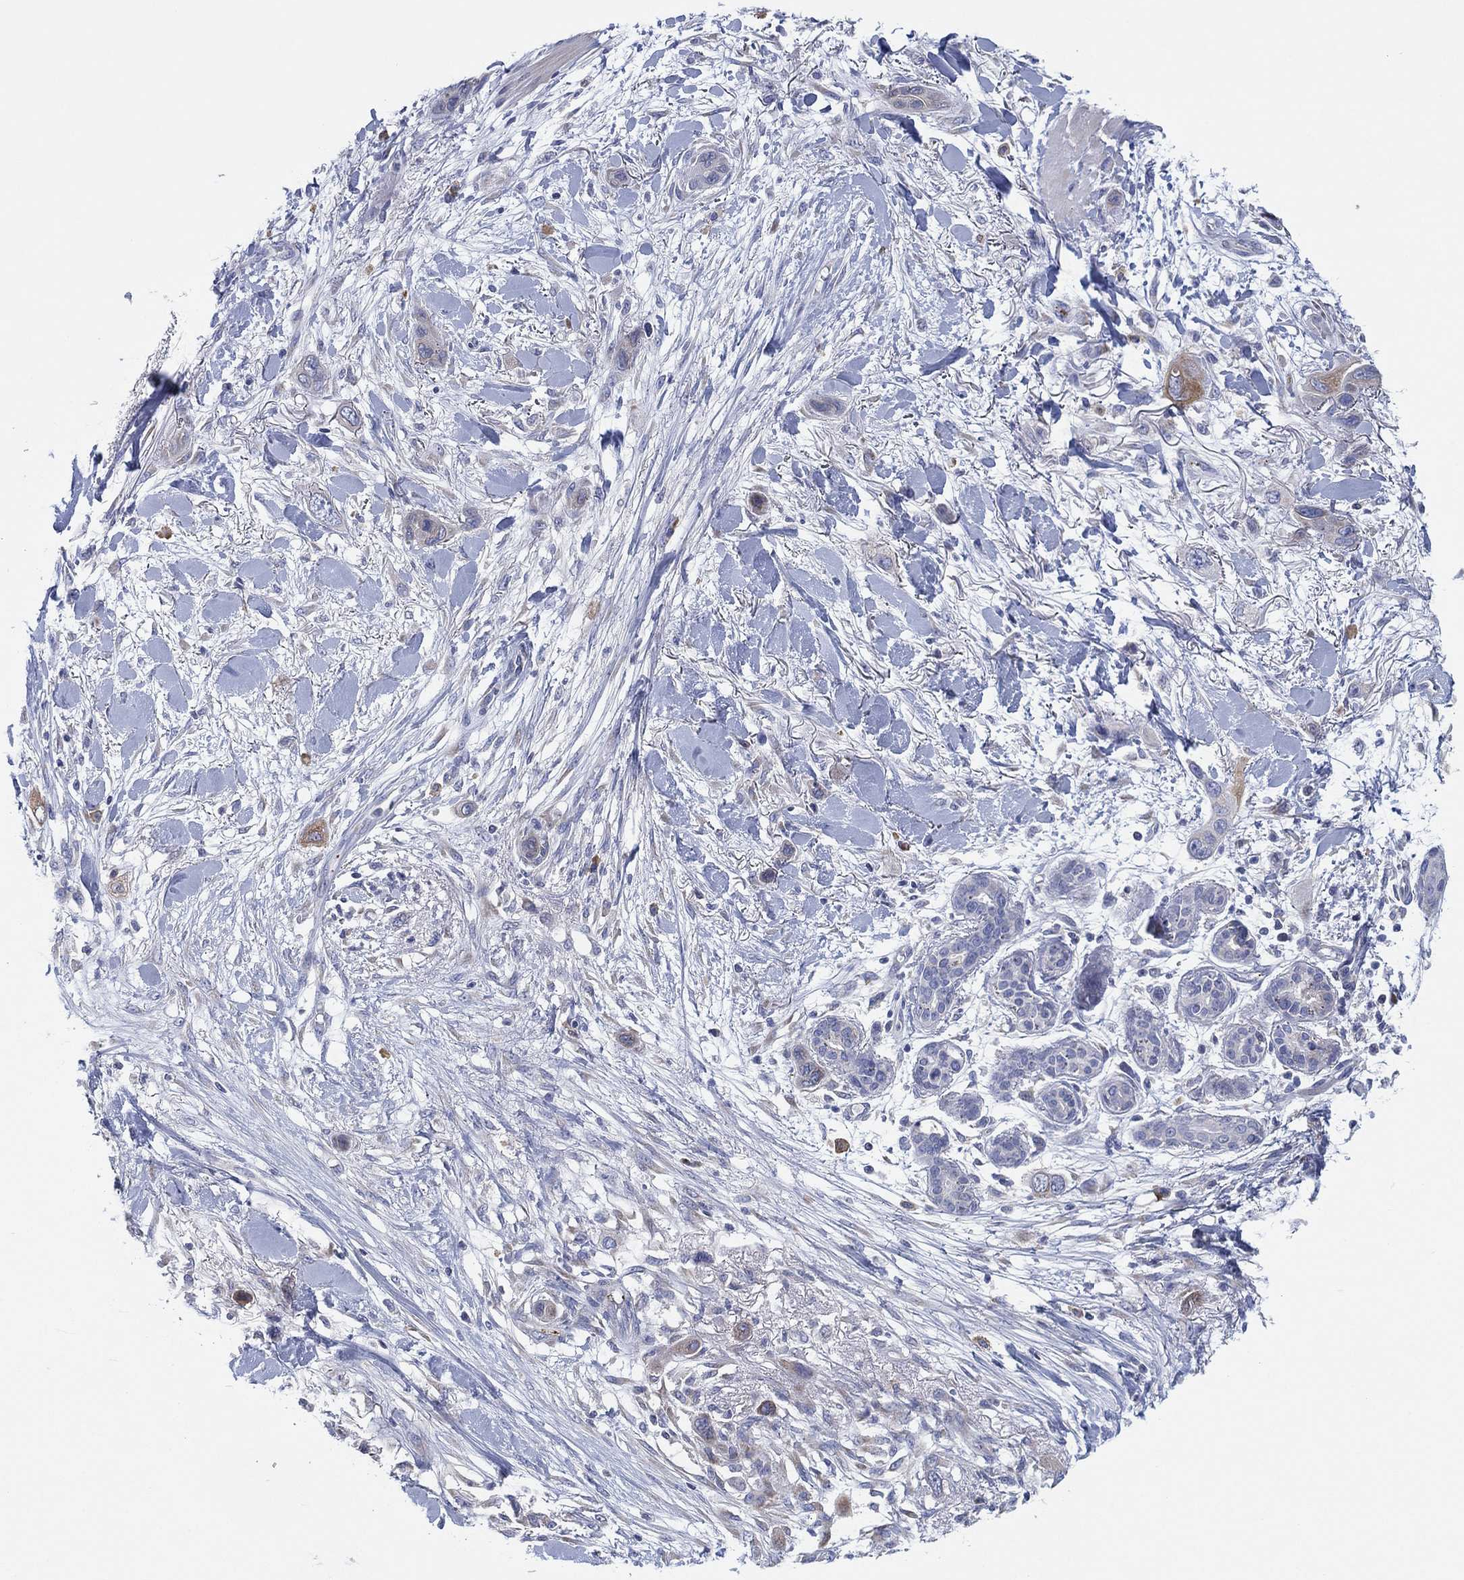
{"staining": {"intensity": "strong", "quantity": "<25%", "location": "cytoplasmic/membranous"}, "tissue": "skin cancer", "cell_type": "Tumor cells", "image_type": "cancer", "snomed": [{"axis": "morphology", "description": "Squamous cell carcinoma, NOS"}, {"axis": "topography", "description": "Skin"}], "caption": "Protein analysis of skin cancer tissue shows strong cytoplasmic/membranous positivity in approximately <25% of tumor cells.", "gene": "TMEM40", "patient": {"sex": "male", "age": 79}}